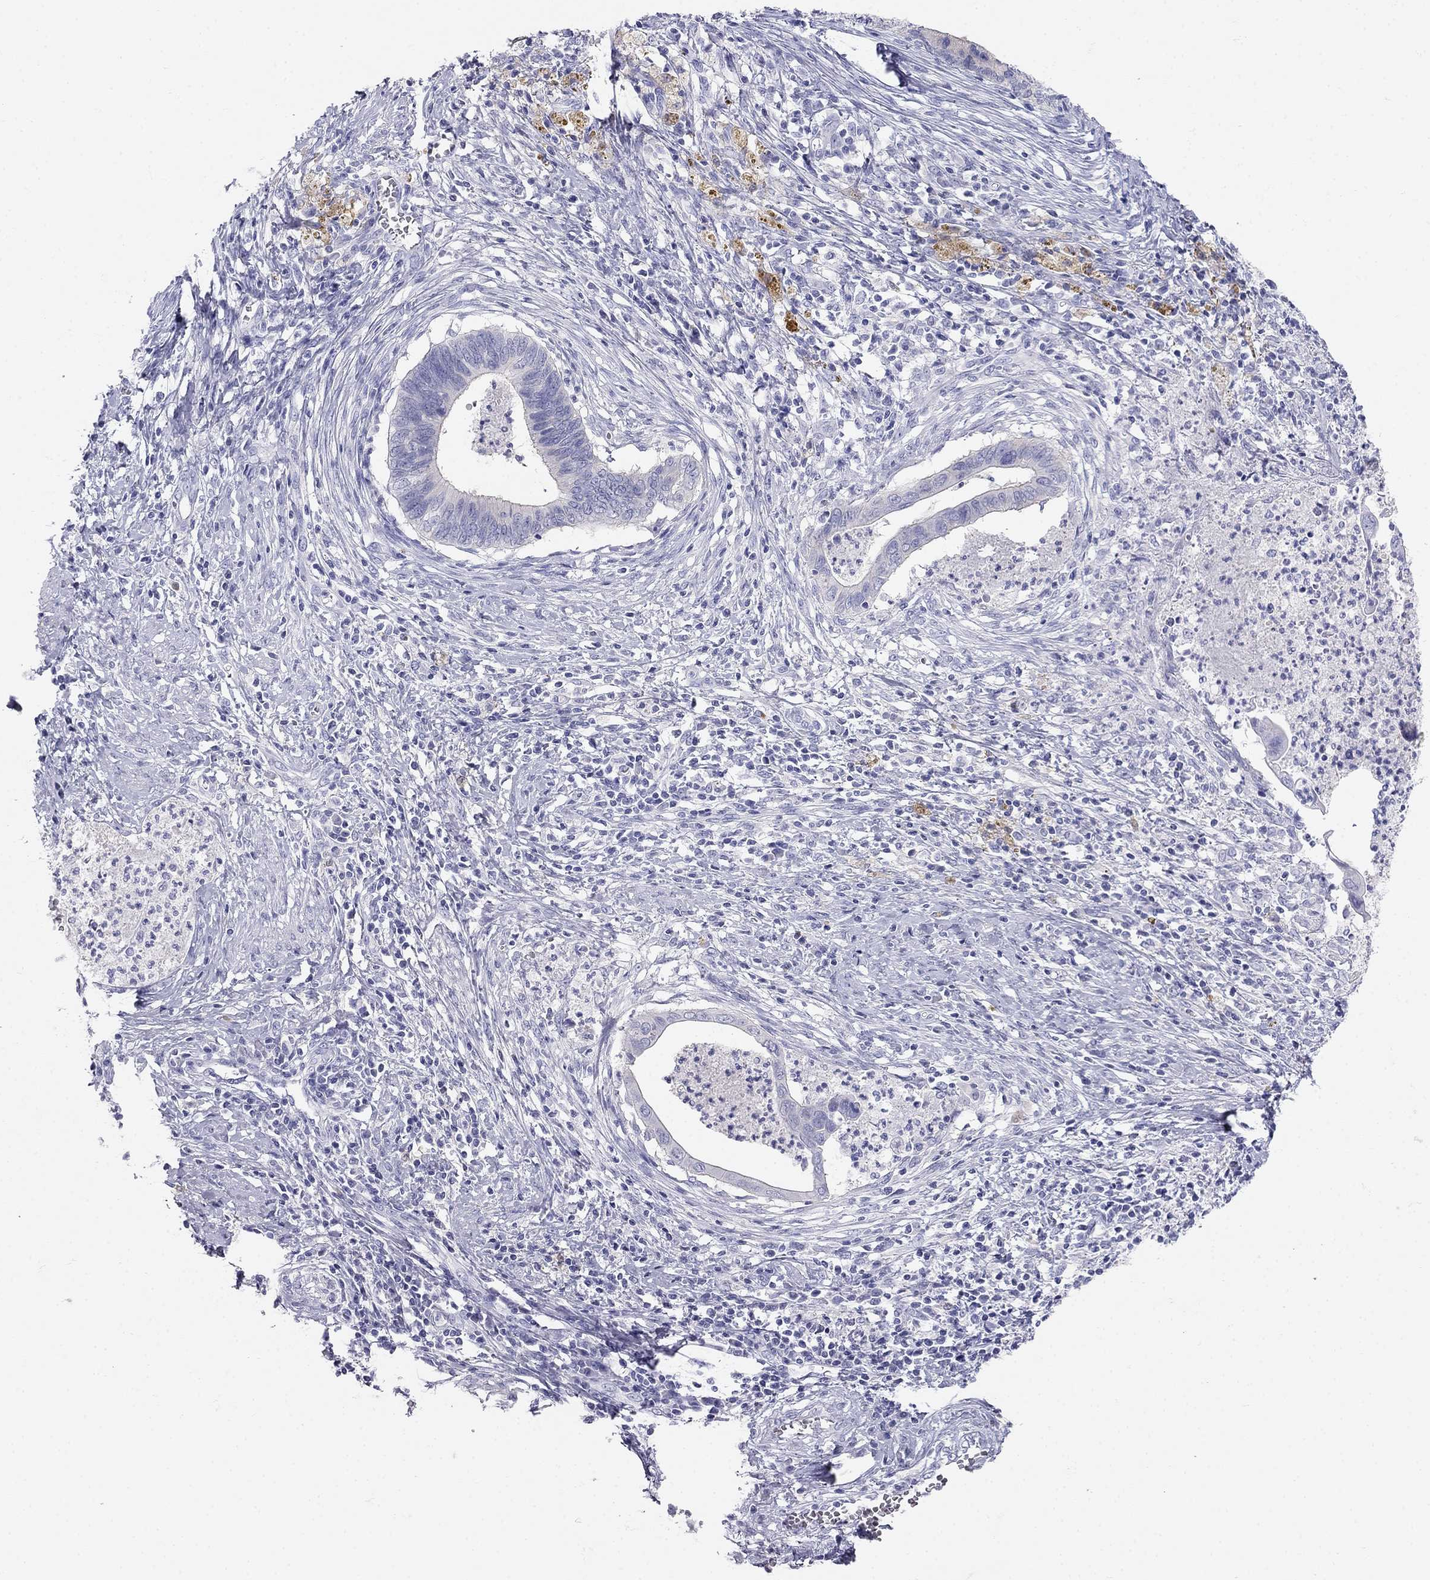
{"staining": {"intensity": "moderate", "quantity": "<25%", "location": "cytoplasmic/membranous"}, "tissue": "cervical cancer", "cell_type": "Tumor cells", "image_type": "cancer", "snomed": [{"axis": "morphology", "description": "Adenocarcinoma, NOS"}, {"axis": "topography", "description": "Cervix"}], "caption": "Protein staining exhibits moderate cytoplasmic/membranous staining in about <25% of tumor cells in cervical cancer (adenocarcinoma).", "gene": "RFLNA", "patient": {"sex": "female", "age": 42}}